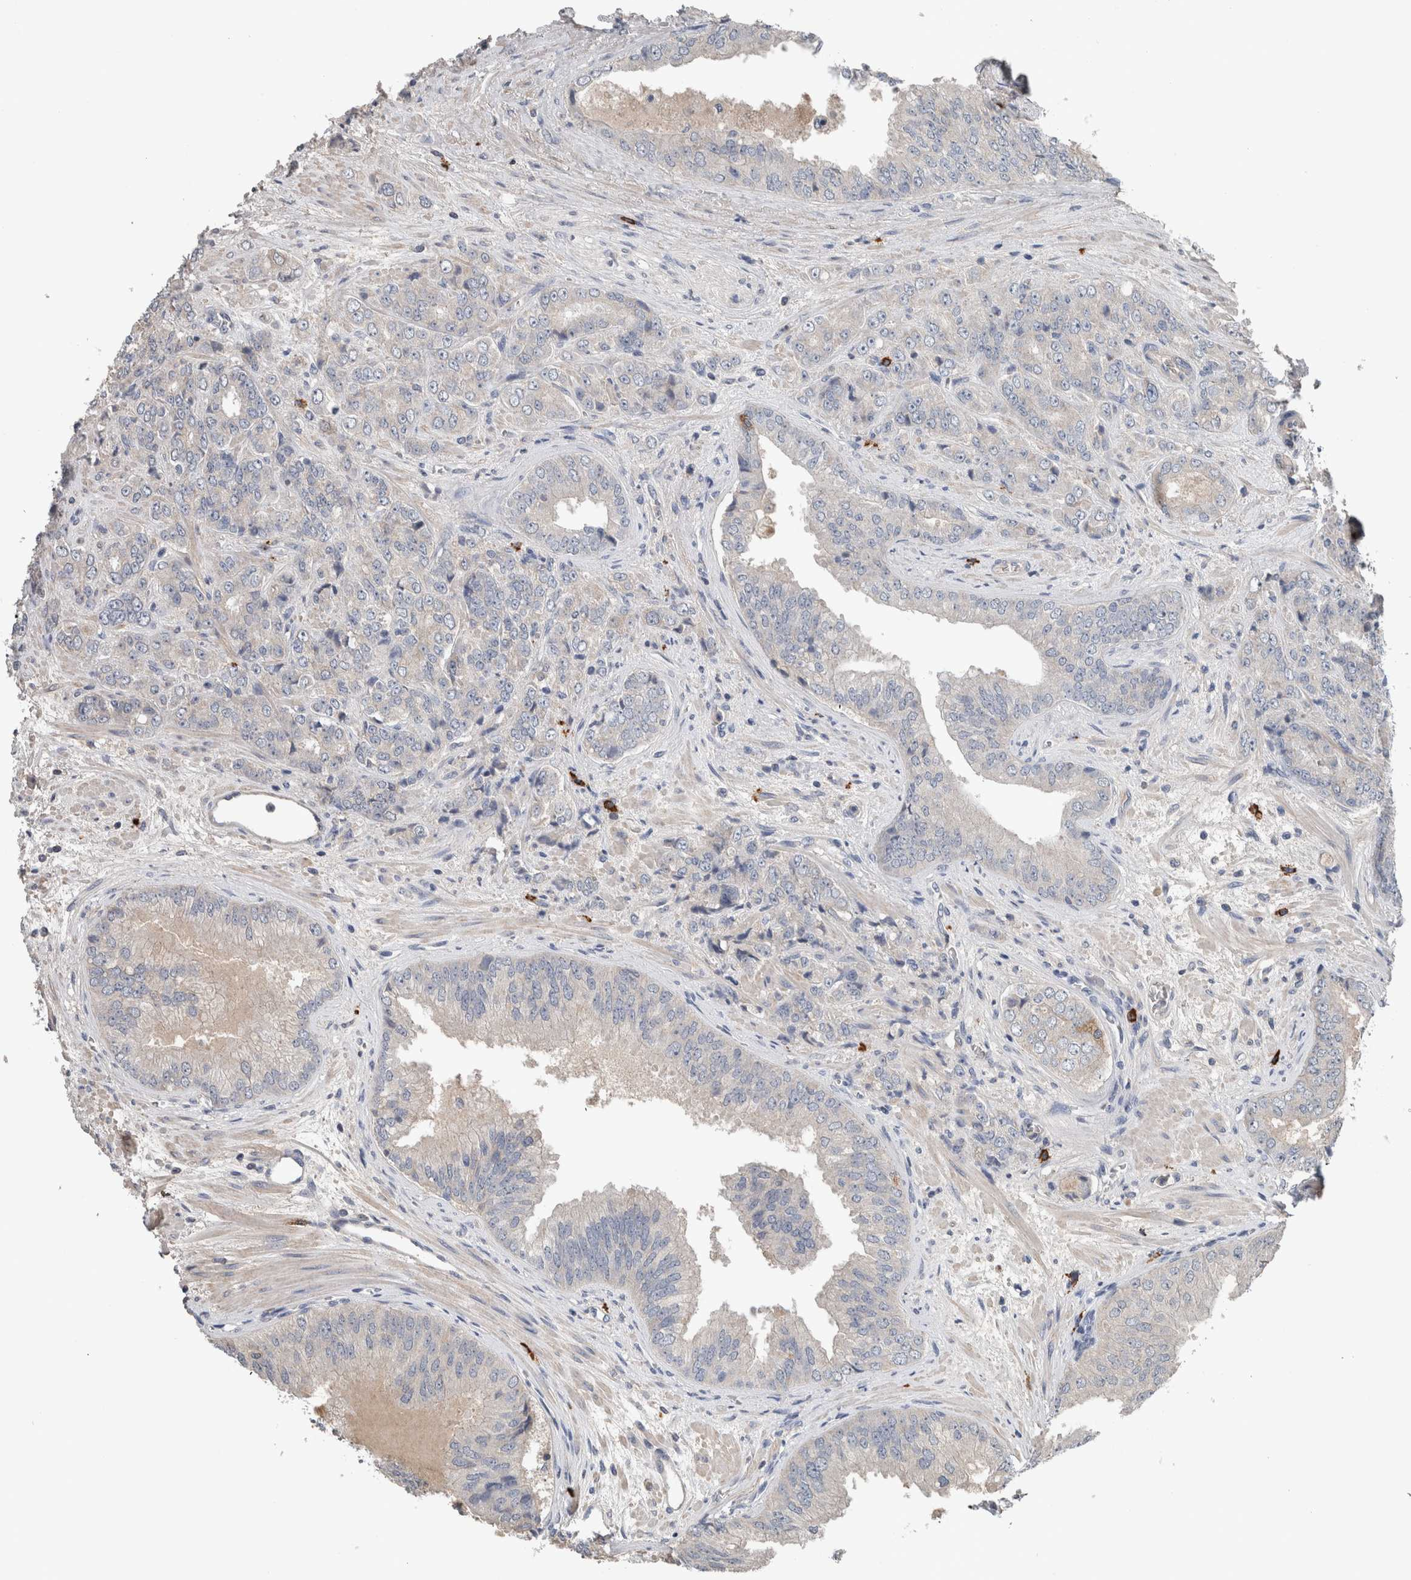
{"staining": {"intensity": "negative", "quantity": "none", "location": "none"}, "tissue": "prostate cancer", "cell_type": "Tumor cells", "image_type": "cancer", "snomed": [{"axis": "morphology", "description": "Adenocarcinoma, High grade"}, {"axis": "topography", "description": "Prostate"}], "caption": "Immunohistochemical staining of human prostate cancer (adenocarcinoma (high-grade)) exhibits no significant staining in tumor cells. (DAB (3,3'-diaminobenzidine) immunohistochemistry (IHC) with hematoxylin counter stain).", "gene": "CRNN", "patient": {"sex": "male", "age": 58}}